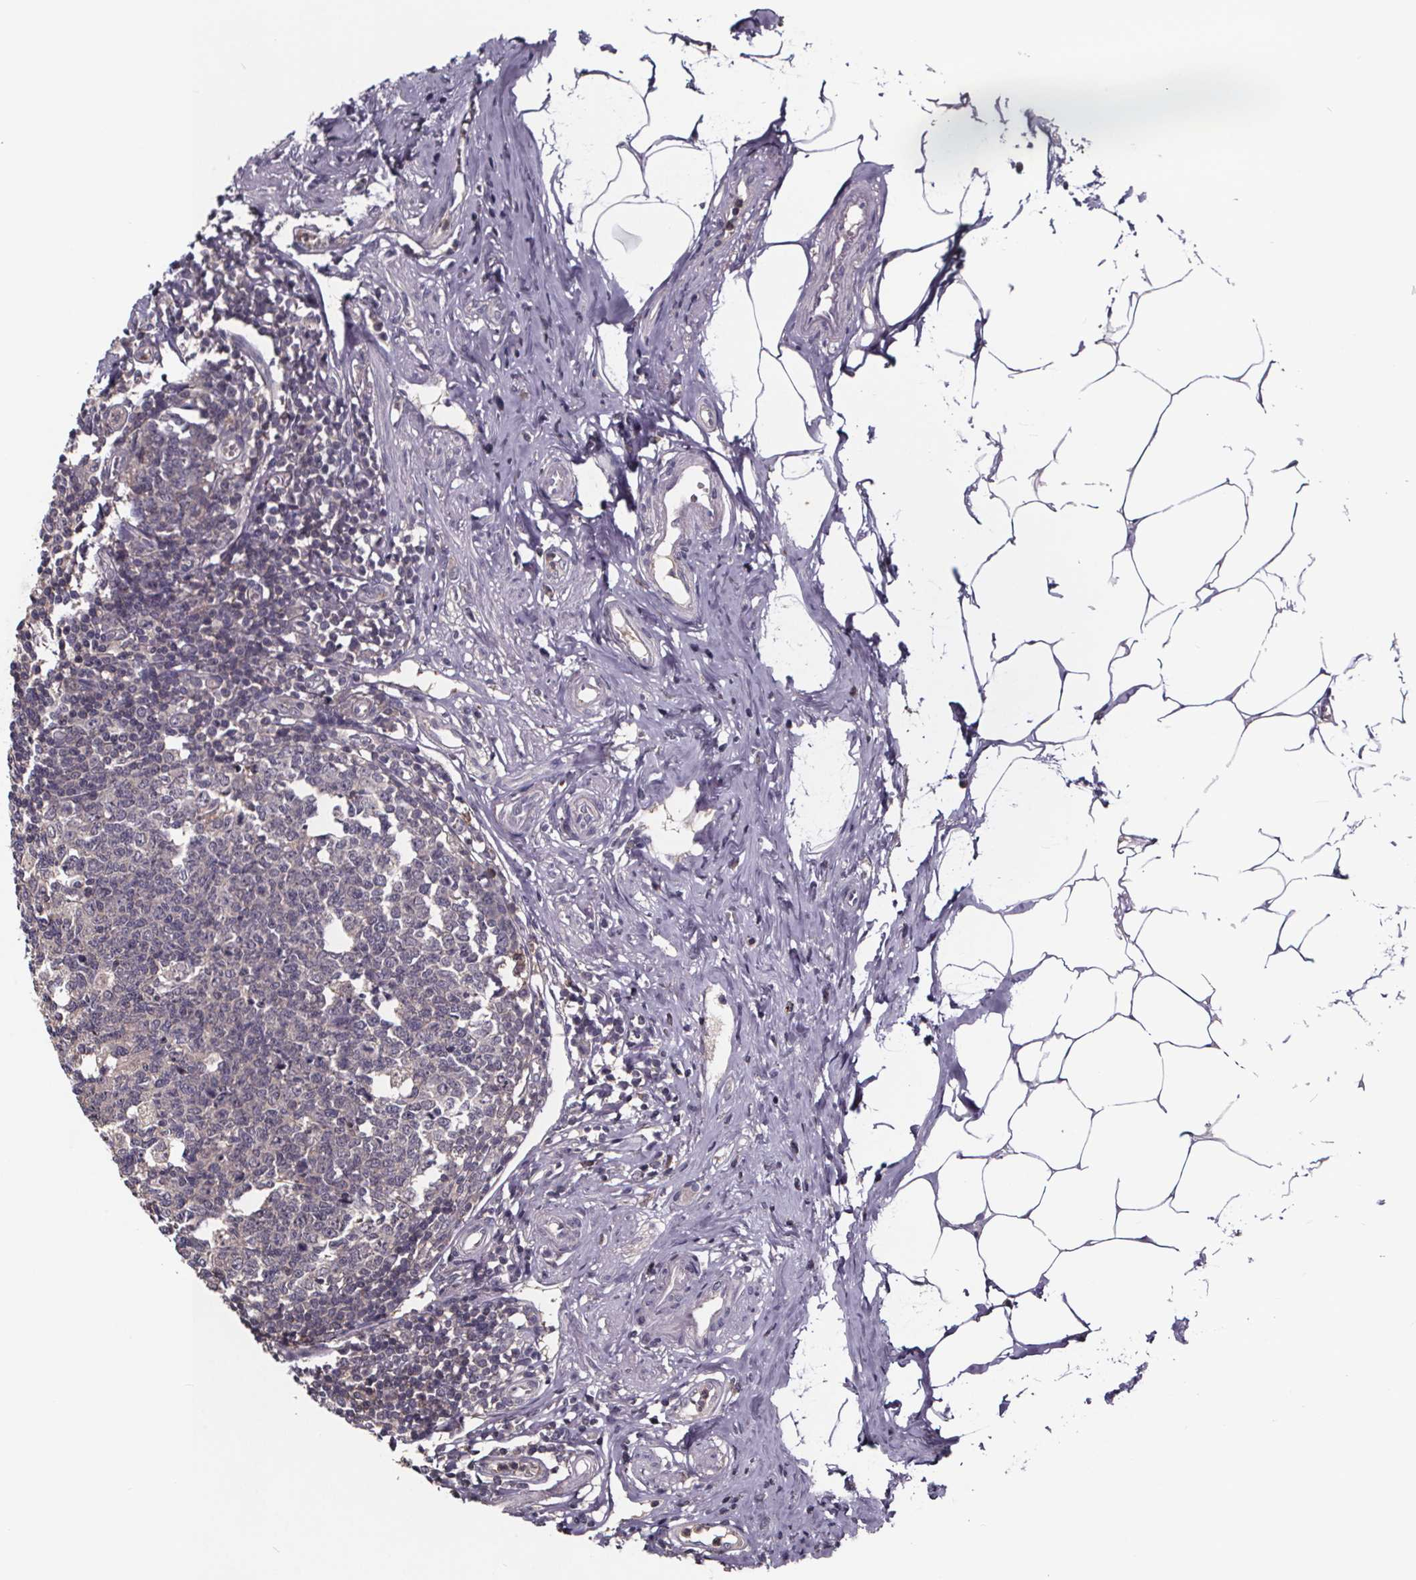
{"staining": {"intensity": "weak", "quantity": ">75%", "location": "cytoplasmic/membranous"}, "tissue": "appendix", "cell_type": "Glandular cells", "image_type": "normal", "snomed": [{"axis": "morphology", "description": "Normal tissue, NOS"}, {"axis": "morphology", "description": "Carcinoma, endometroid"}, {"axis": "topography", "description": "Appendix"}, {"axis": "topography", "description": "Colon"}], "caption": "Immunohistochemical staining of unremarkable appendix shows weak cytoplasmic/membranous protein expression in approximately >75% of glandular cells. (IHC, brightfield microscopy, high magnification).", "gene": "SMIM1", "patient": {"sex": "female", "age": 60}}